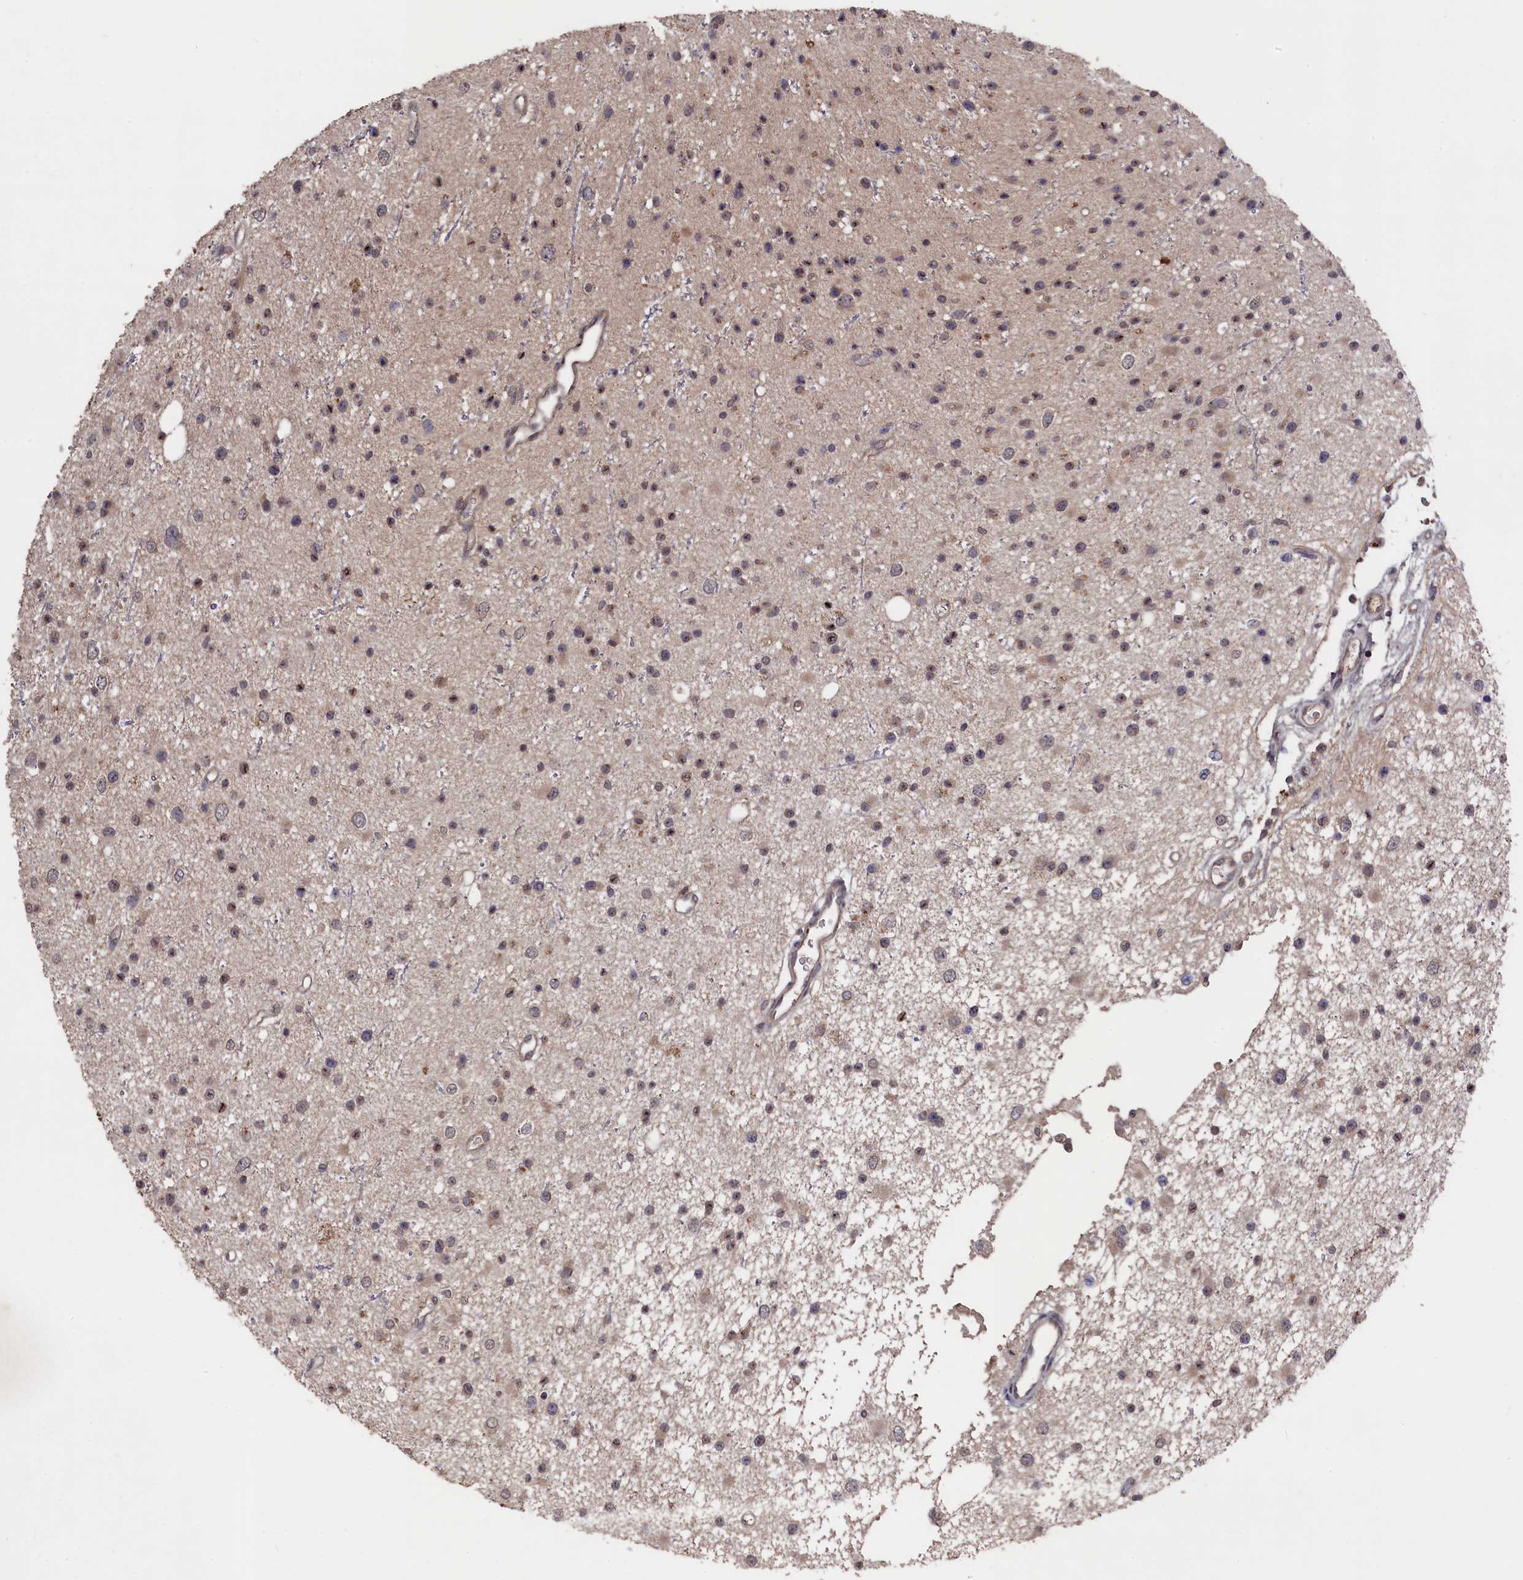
{"staining": {"intensity": "moderate", "quantity": "25%-75%", "location": "nuclear"}, "tissue": "glioma", "cell_type": "Tumor cells", "image_type": "cancer", "snomed": [{"axis": "morphology", "description": "Glioma, malignant, Low grade"}, {"axis": "topography", "description": "Cerebral cortex"}], "caption": "Immunohistochemical staining of human glioma displays medium levels of moderate nuclear expression in about 25%-75% of tumor cells.", "gene": "TMC5", "patient": {"sex": "female", "age": 39}}